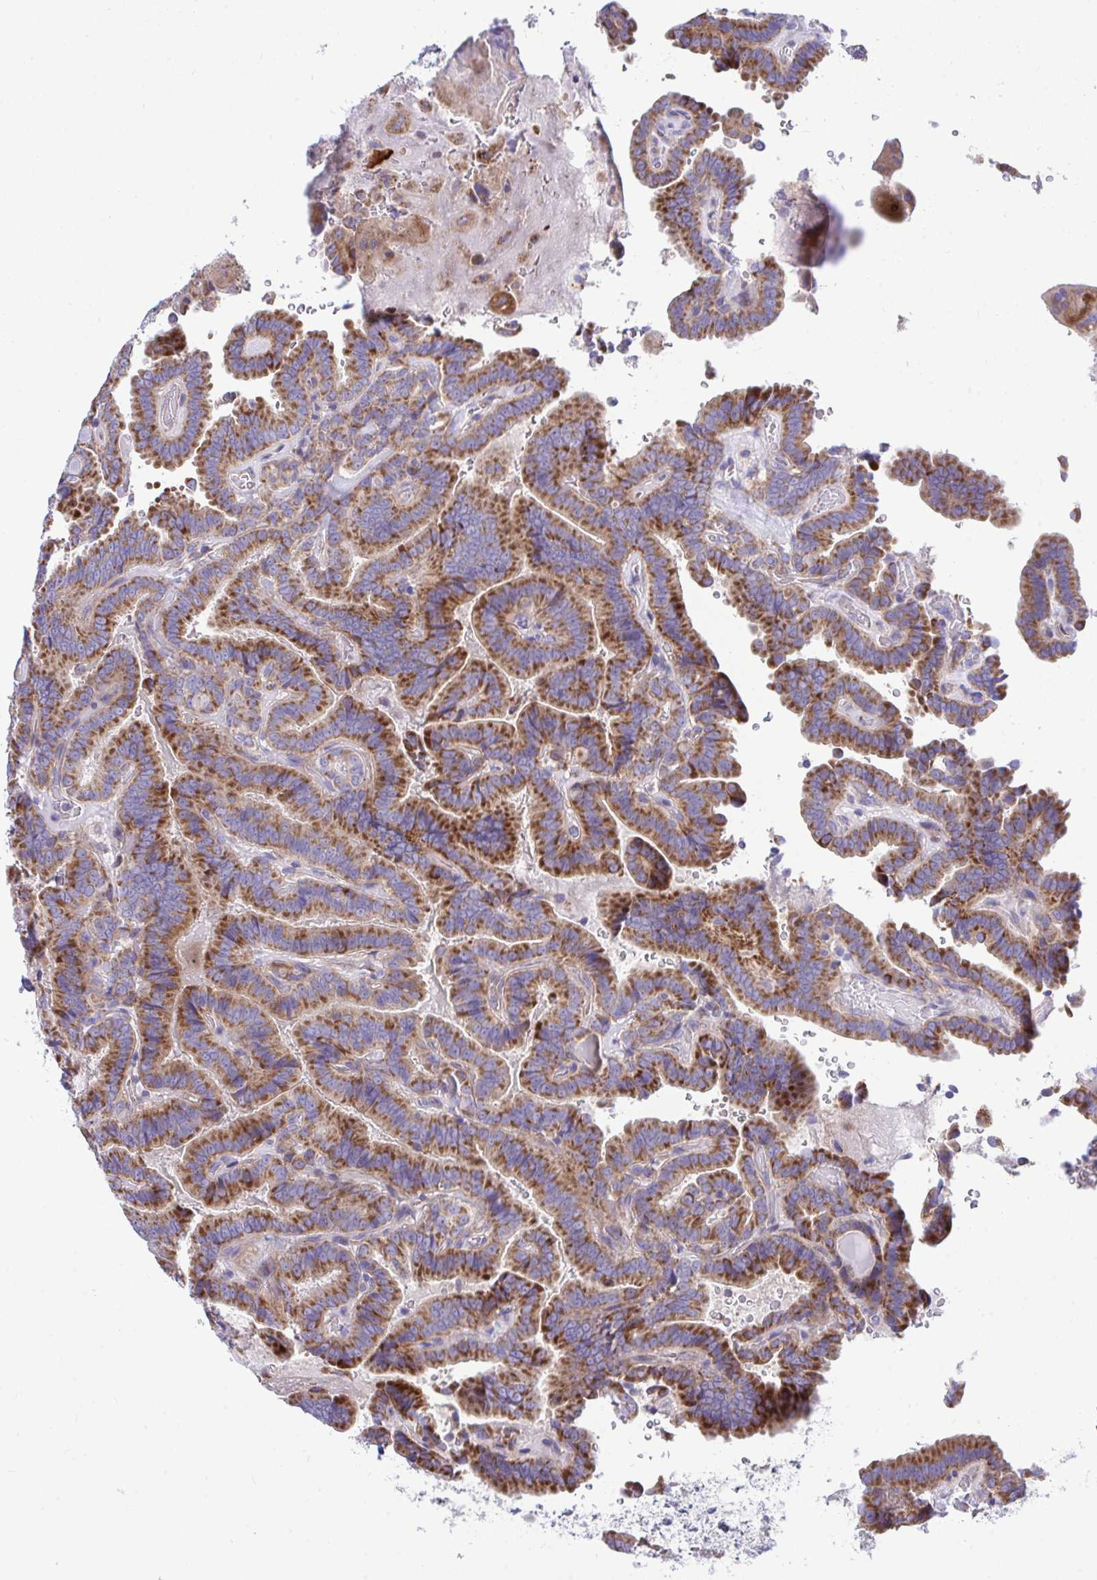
{"staining": {"intensity": "moderate", "quantity": ">75%", "location": "cytoplasmic/membranous"}, "tissue": "thyroid cancer", "cell_type": "Tumor cells", "image_type": "cancer", "snomed": [{"axis": "morphology", "description": "Papillary adenocarcinoma, NOS"}, {"axis": "topography", "description": "Thyroid gland"}], "caption": "A medium amount of moderate cytoplasmic/membranous staining is present in approximately >75% of tumor cells in thyroid papillary adenocarcinoma tissue.", "gene": "MRPS16", "patient": {"sex": "male", "age": 61}}